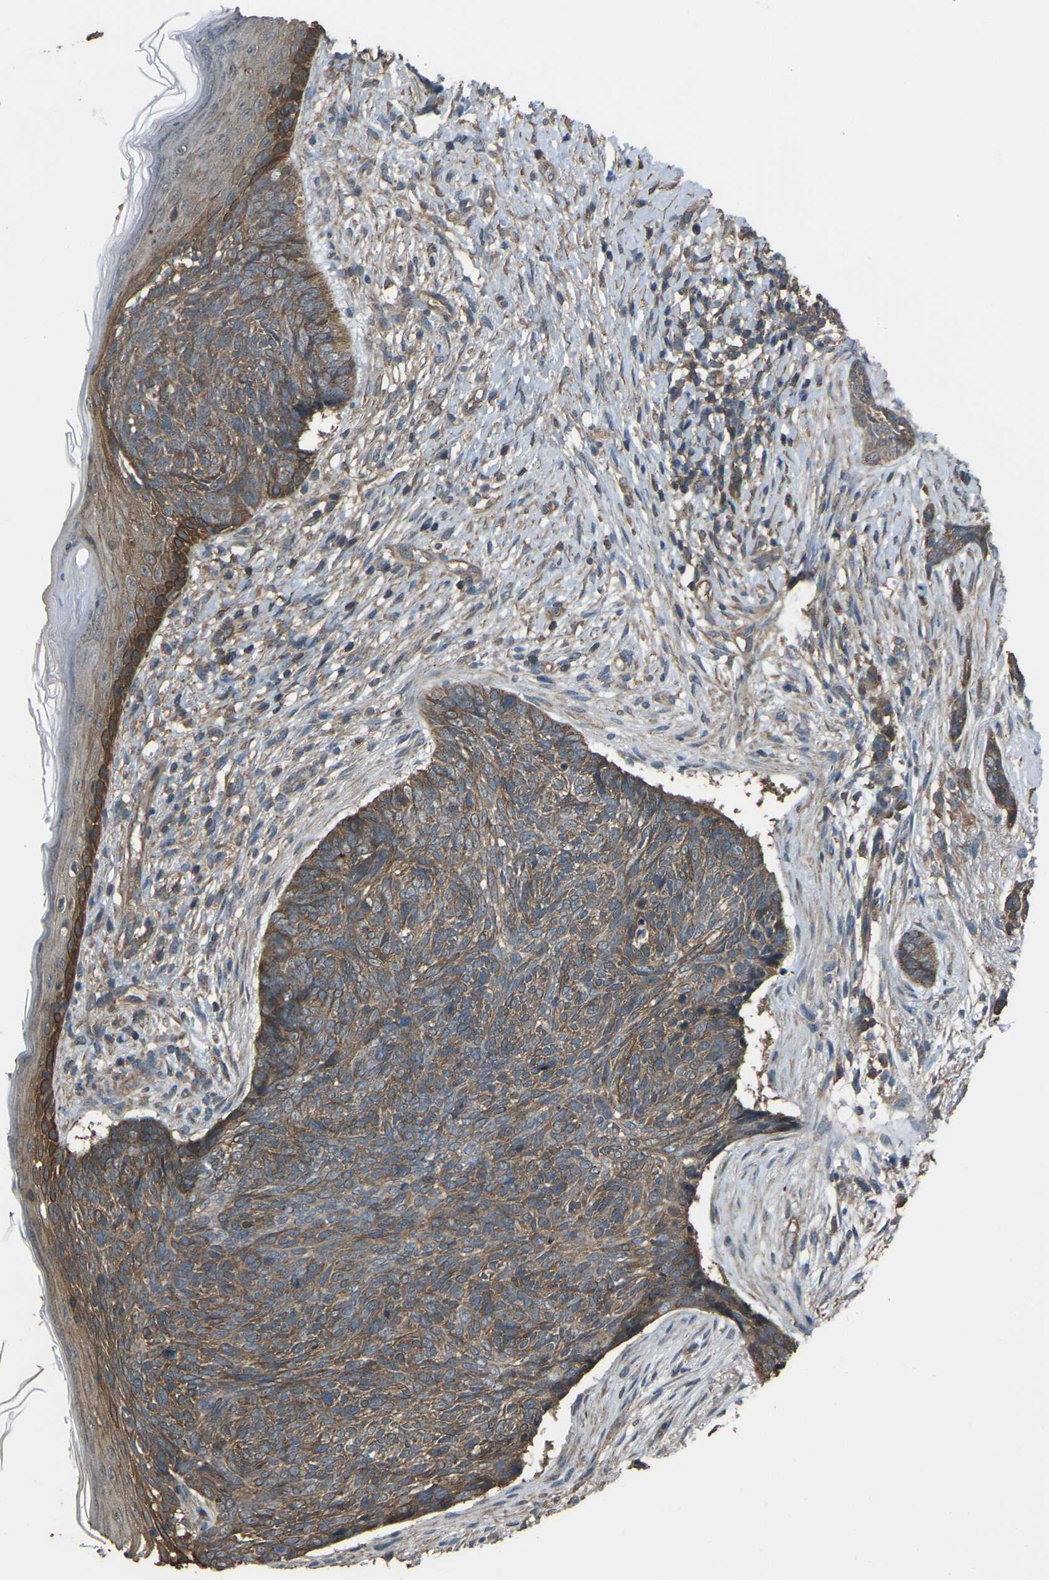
{"staining": {"intensity": "moderate", "quantity": "25%-75%", "location": "cytoplasmic/membranous"}, "tissue": "skin cancer", "cell_type": "Tumor cells", "image_type": "cancer", "snomed": [{"axis": "morphology", "description": "Basal cell carcinoma"}, {"axis": "topography", "description": "Skin"}], "caption": "Immunohistochemical staining of skin basal cell carcinoma exhibits medium levels of moderate cytoplasmic/membranous expression in about 25%-75% of tumor cells. The staining is performed using DAB brown chromogen to label protein expression. The nuclei are counter-stained blue using hematoxylin.", "gene": "SLC4A2", "patient": {"sex": "female", "age": 84}}